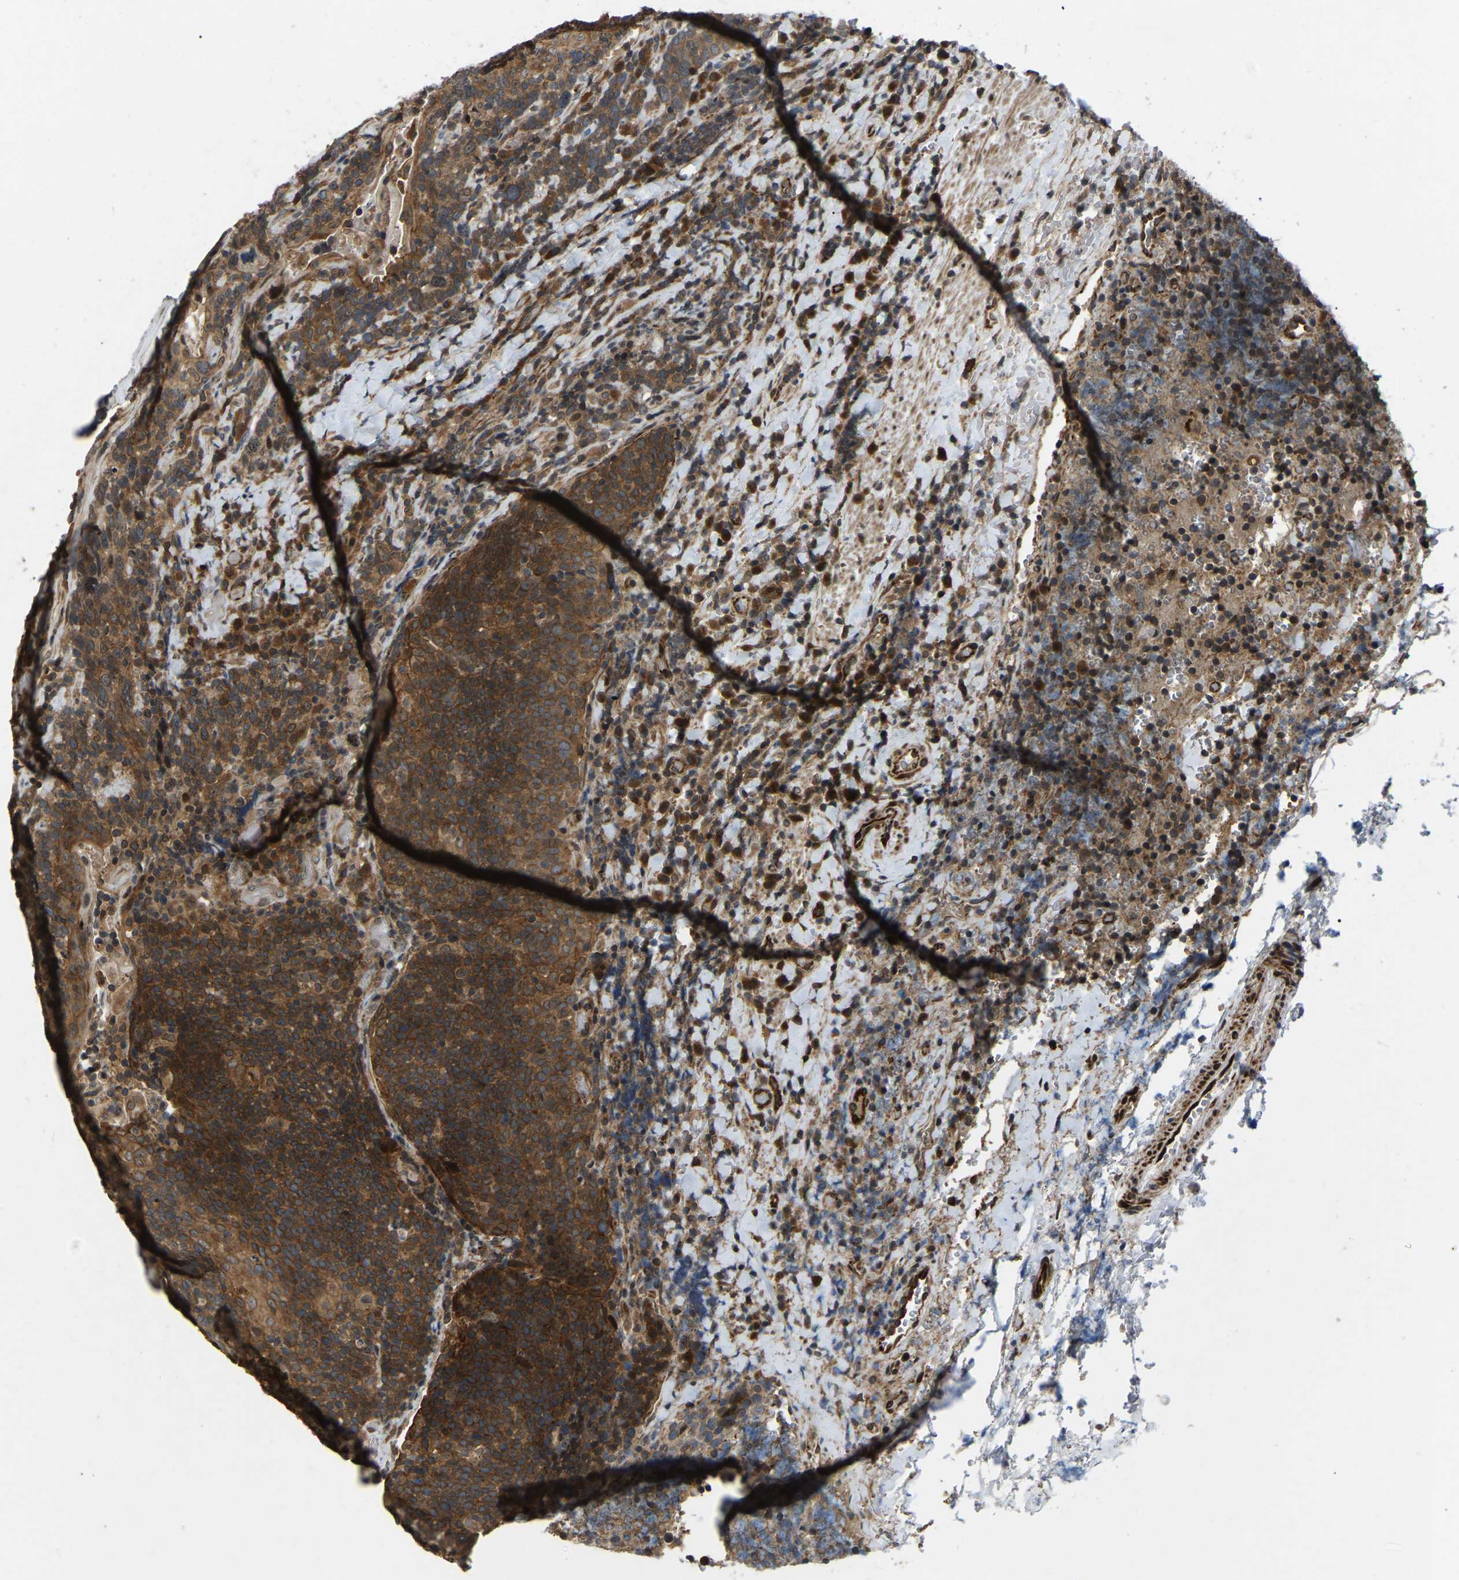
{"staining": {"intensity": "strong", "quantity": ">75%", "location": "cytoplasmic/membranous,nuclear"}, "tissue": "head and neck cancer", "cell_type": "Tumor cells", "image_type": "cancer", "snomed": [{"axis": "morphology", "description": "Squamous cell carcinoma, NOS"}, {"axis": "morphology", "description": "Squamous cell carcinoma, metastatic, NOS"}, {"axis": "topography", "description": "Lymph node"}, {"axis": "topography", "description": "Head-Neck"}], "caption": "IHC of human head and neck cancer (squamous cell carcinoma) reveals high levels of strong cytoplasmic/membranous and nuclear staining in about >75% of tumor cells.", "gene": "KIAA1549", "patient": {"sex": "male", "age": 62}}